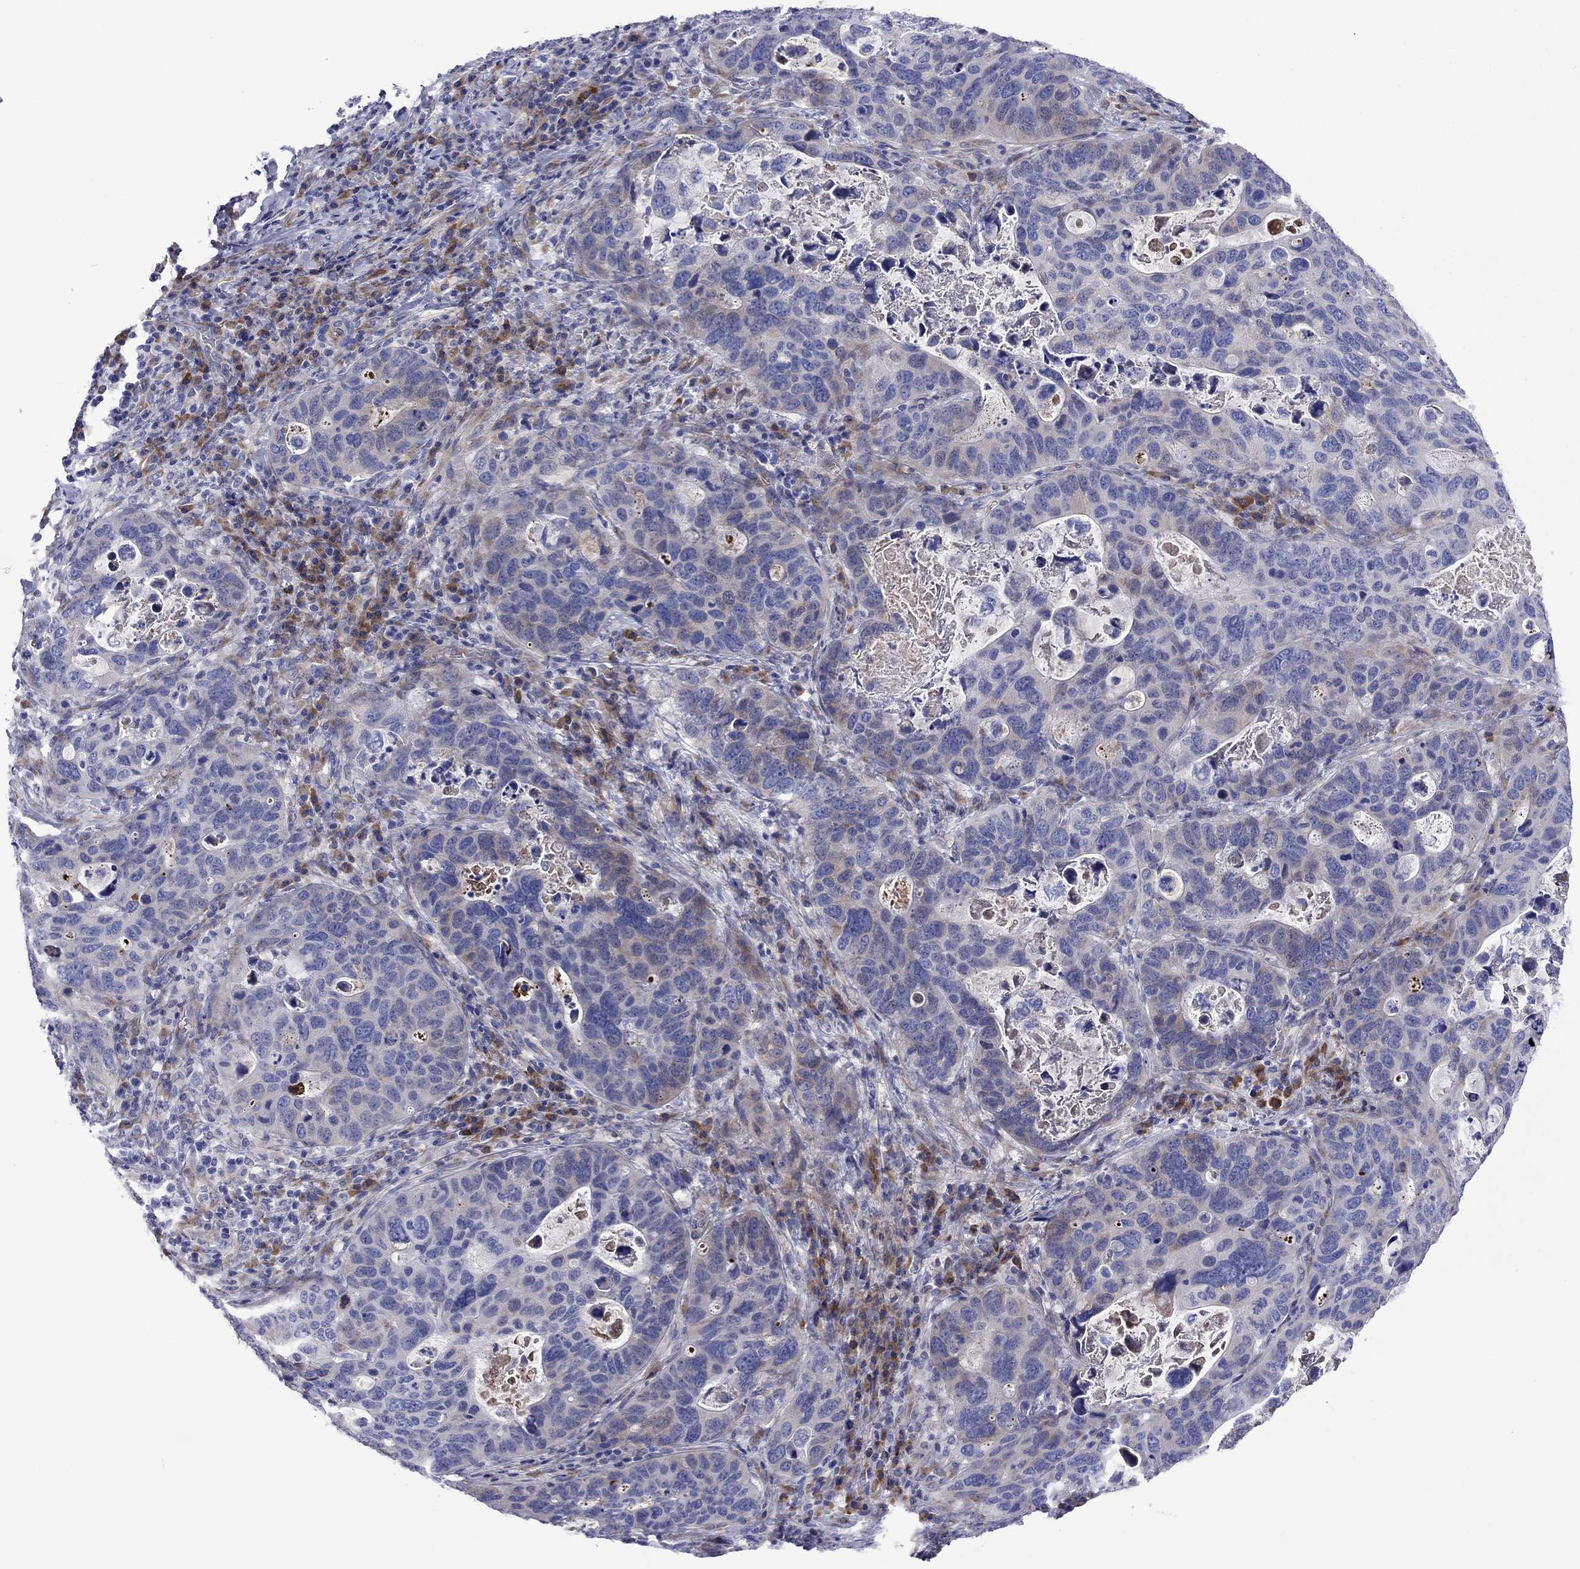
{"staining": {"intensity": "weak", "quantity": "<25%", "location": "cytoplasmic/membranous"}, "tissue": "stomach cancer", "cell_type": "Tumor cells", "image_type": "cancer", "snomed": [{"axis": "morphology", "description": "Adenocarcinoma, NOS"}, {"axis": "topography", "description": "Stomach"}], "caption": "DAB immunohistochemical staining of human stomach cancer (adenocarcinoma) displays no significant staining in tumor cells.", "gene": "HSPG2", "patient": {"sex": "male", "age": 54}}